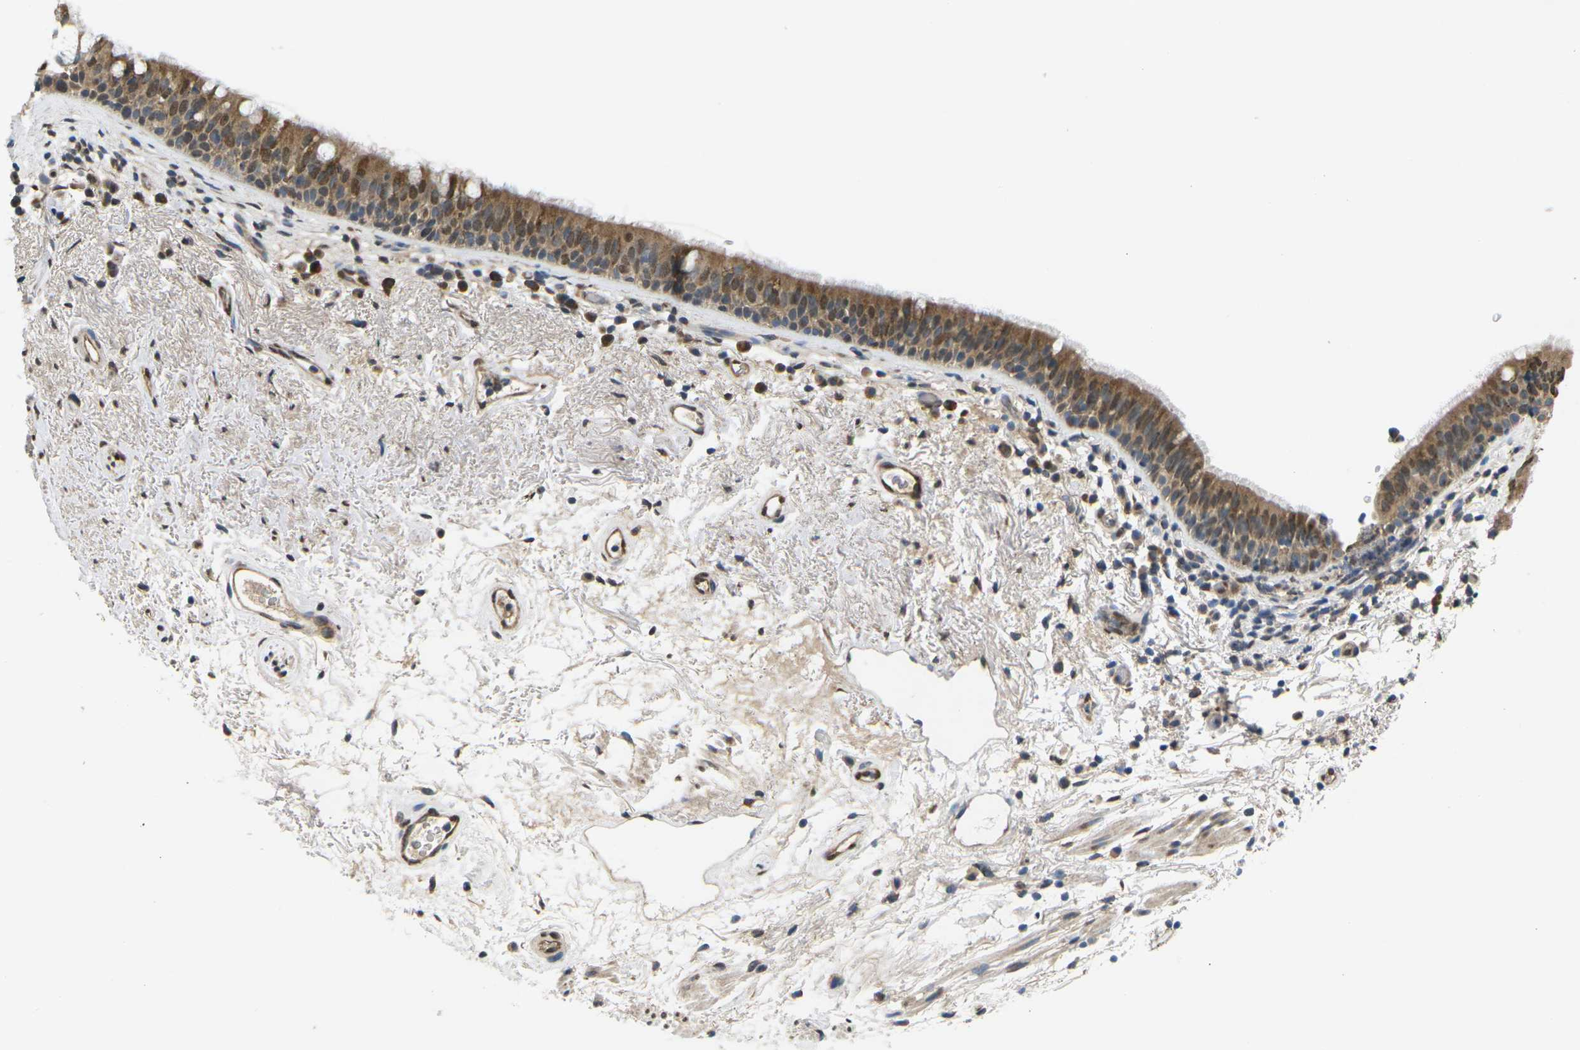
{"staining": {"intensity": "moderate", "quantity": ">75%", "location": "cytoplasmic/membranous"}, "tissue": "bronchus", "cell_type": "Respiratory epithelial cells", "image_type": "normal", "snomed": [{"axis": "morphology", "description": "Normal tissue, NOS"}, {"axis": "morphology", "description": "Inflammation, NOS"}, {"axis": "topography", "description": "Cartilage tissue"}, {"axis": "topography", "description": "Bronchus"}], "caption": "A photomicrograph of human bronchus stained for a protein exhibits moderate cytoplasmic/membranous brown staining in respiratory epithelial cells. The staining was performed using DAB (3,3'-diaminobenzidine) to visualize the protein expression in brown, while the nuclei were stained in blue with hematoxylin (Magnification: 20x).", "gene": "ERBB4", "patient": {"sex": "male", "age": 77}}